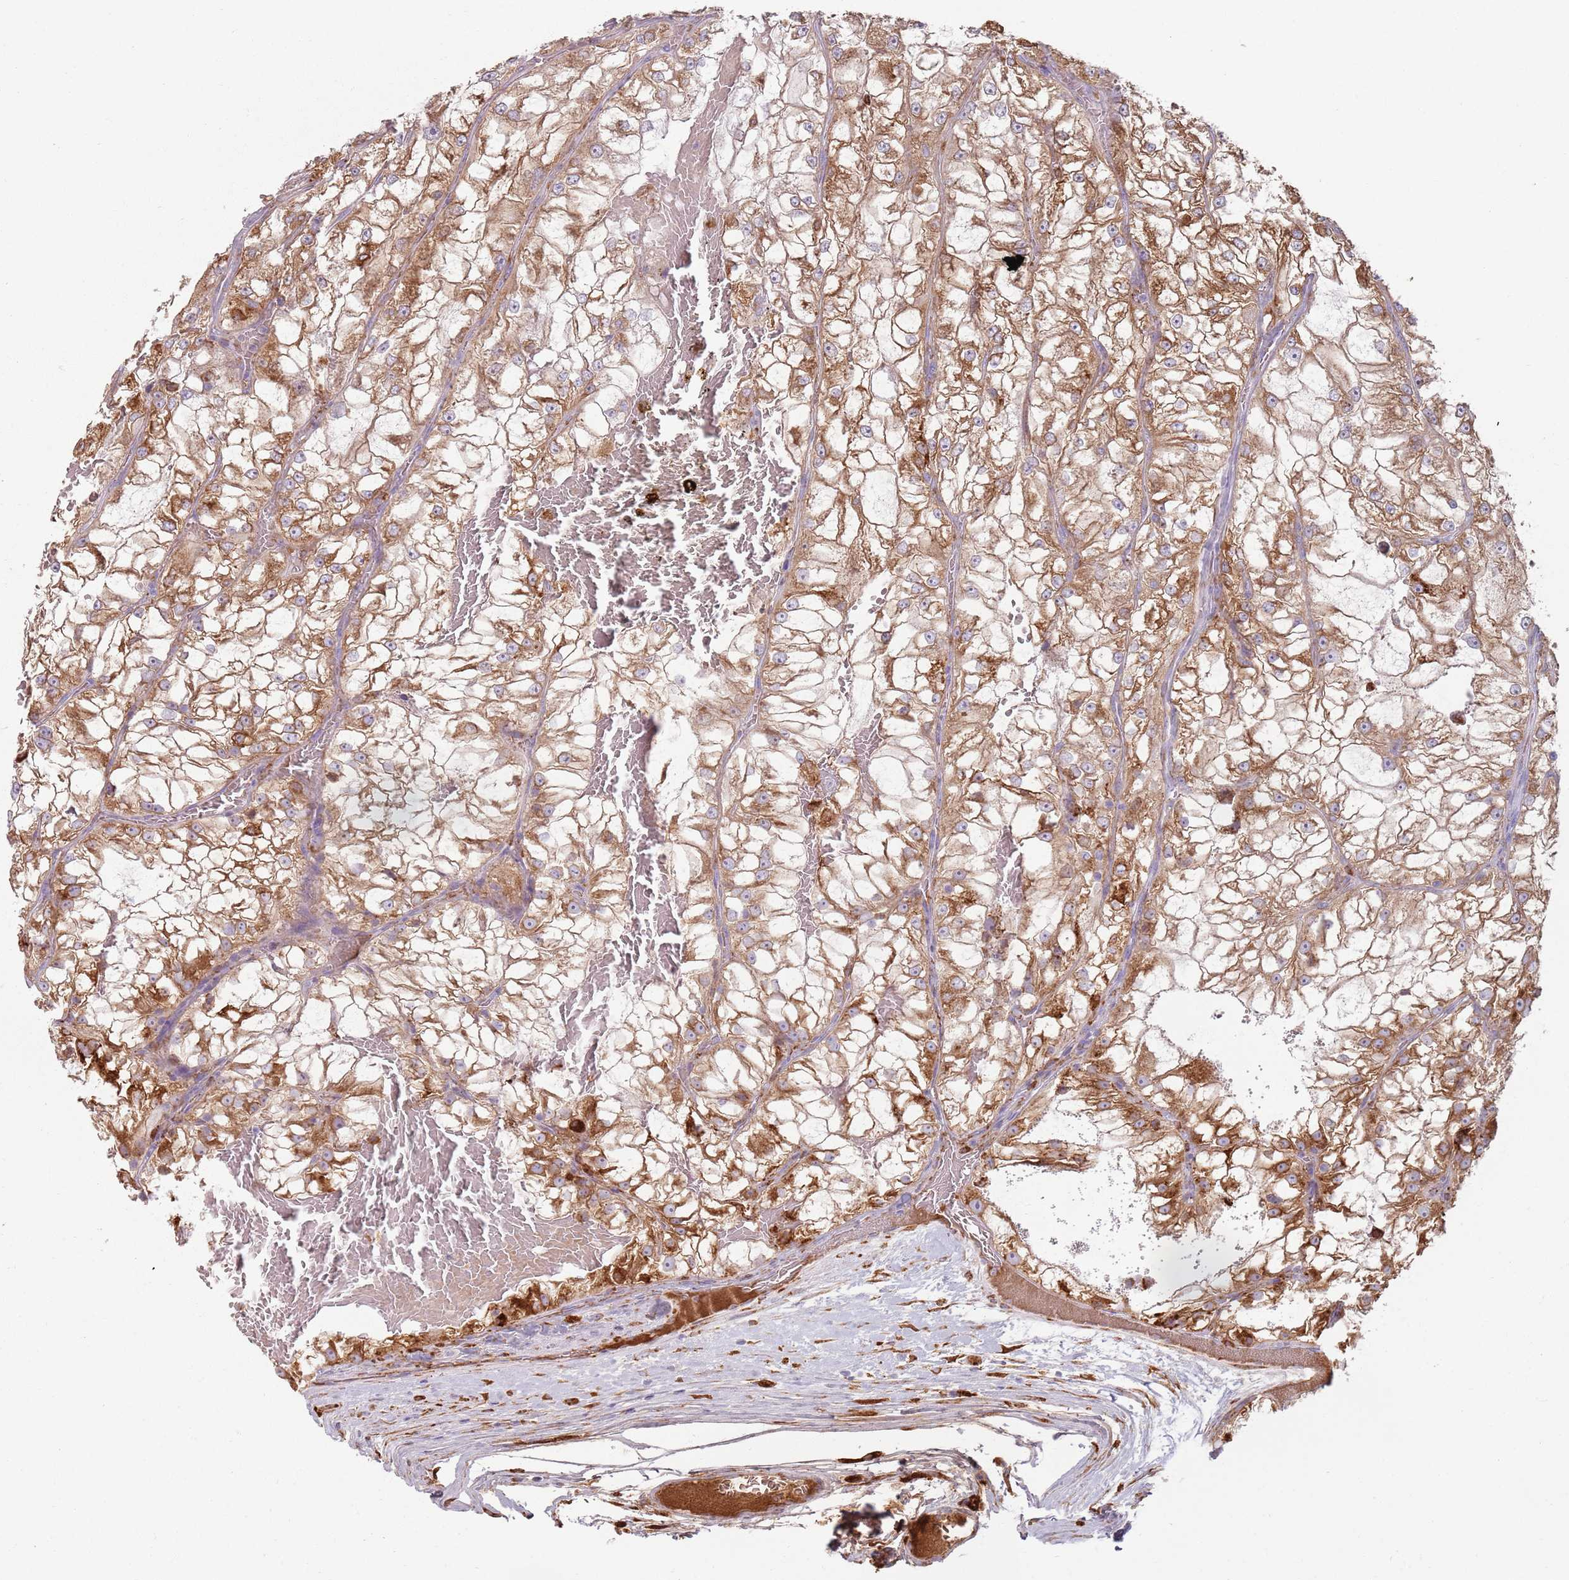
{"staining": {"intensity": "moderate", "quantity": "25%-75%", "location": "cytoplasmic/membranous"}, "tissue": "renal cancer", "cell_type": "Tumor cells", "image_type": "cancer", "snomed": [{"axis": "morphology", "description": "Adenocarcinoma, NOS"}, {"axis": "topography", "description": "Kidney"}], "caption": "Renal cancer (adenocarcinoma) was stained to show a protein in brown. There is medium levels of moderate cytoplasmic/membranous expression in about 25%-75% of tumor cells.", "gene": "COLGALT1", "patient": {"sex": "female", "age": 72}}